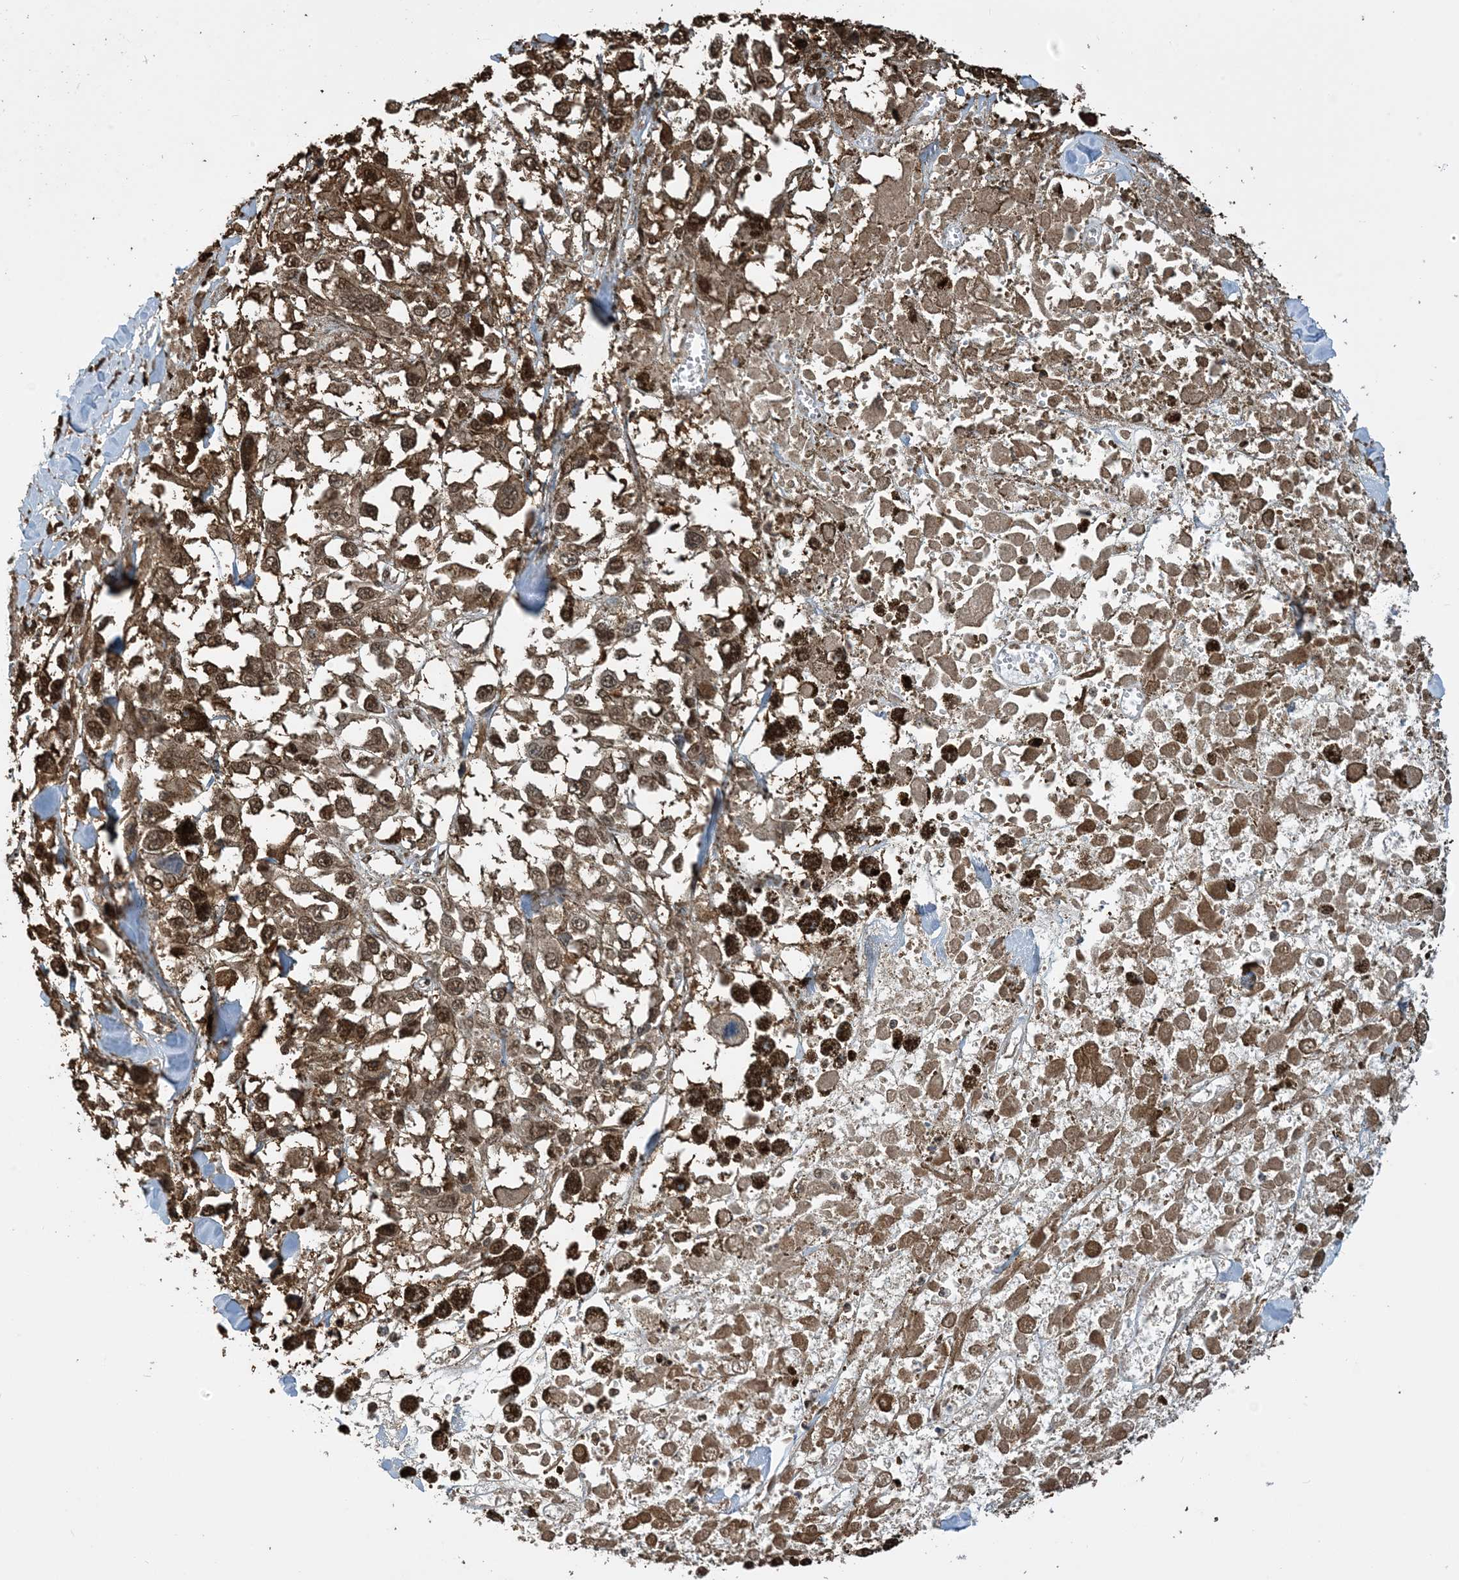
{"staining": {"intensity": "strong", "quantity": ">75%", "location": "cytoplasmic/membranous,nuclear"}, "tissue": "melanoma", "cell_type": "Tumor cells", "image_type": "cancer", "snomed": [{"axis": "morphology", "description": "Malignant melanoma, Metastatic site"}, {"axis": "topography", "description": "Lymph node"}], "caption": "Tumor cells demonstrate high levels of strong cytoplasmic/membranous and nuclear positivity in approximately >75% of cells in human melanoma. (DAB (3,3'-diaminobenzidine) IHC, brown staining for protein, blue staining for nuclei).", "gene": "HSPA1A", "patient": {"sex": "male", "age": 59}}